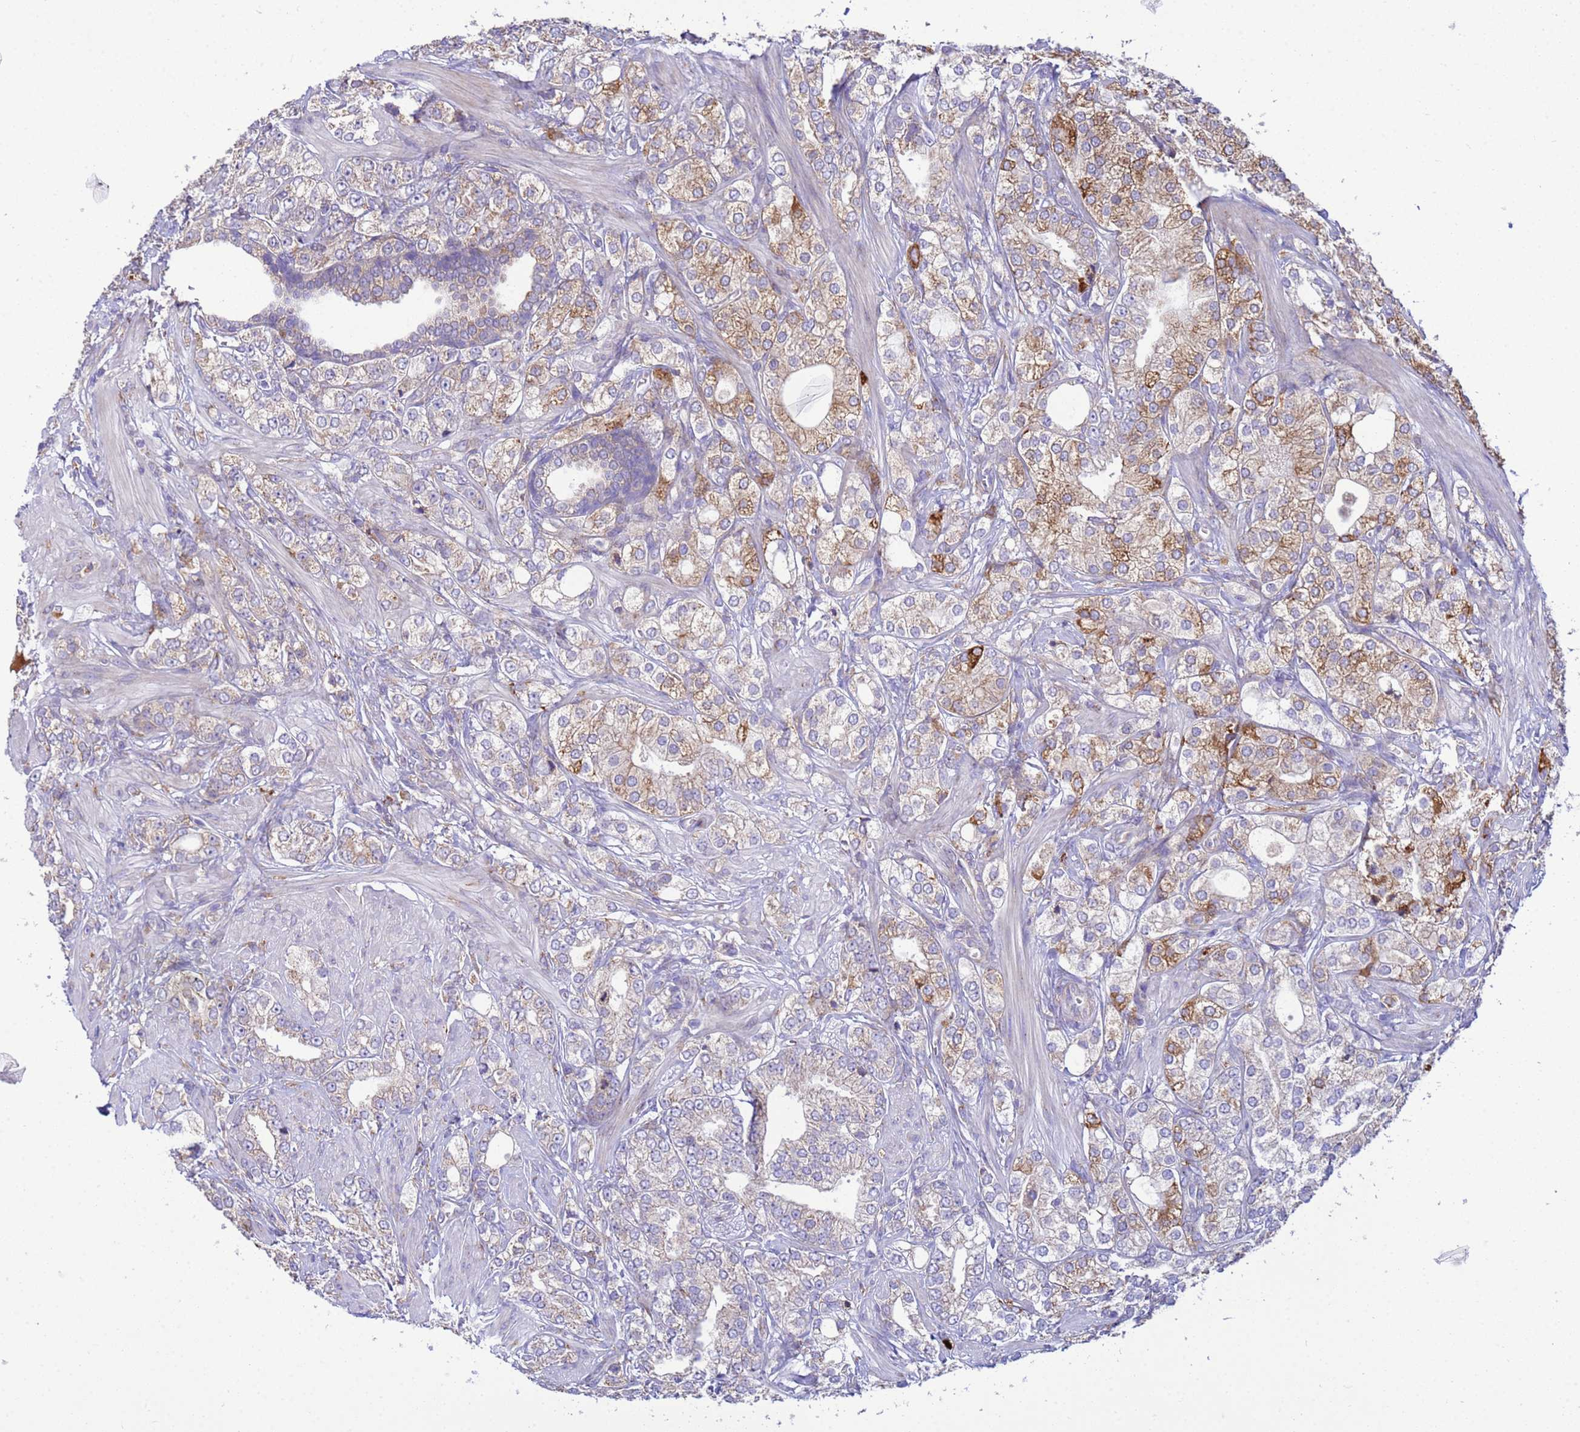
{"staining": {"intensity": "moderate", "quantity": "<25%", "location": "cytoplasmic/membranous"}, "tissue": "prostate cancer", "cell_type": "Tumor cells", "image_type": "cancer", "snomed": [{"axis": "morphology", "description": "Adenocarcinoma, High grade"}, {"axis": "topography", "description": "Prostate"}], "caption": "Prostate cancer (high-grade adenocarcinoma) tissue reveals moderate cytoplasmic/membranous expression in approximately <25% of tumor cells, visualized by immunohistochemistry.", "gene": "THAP5", "patient": {"sex": "male", "age": 50}}